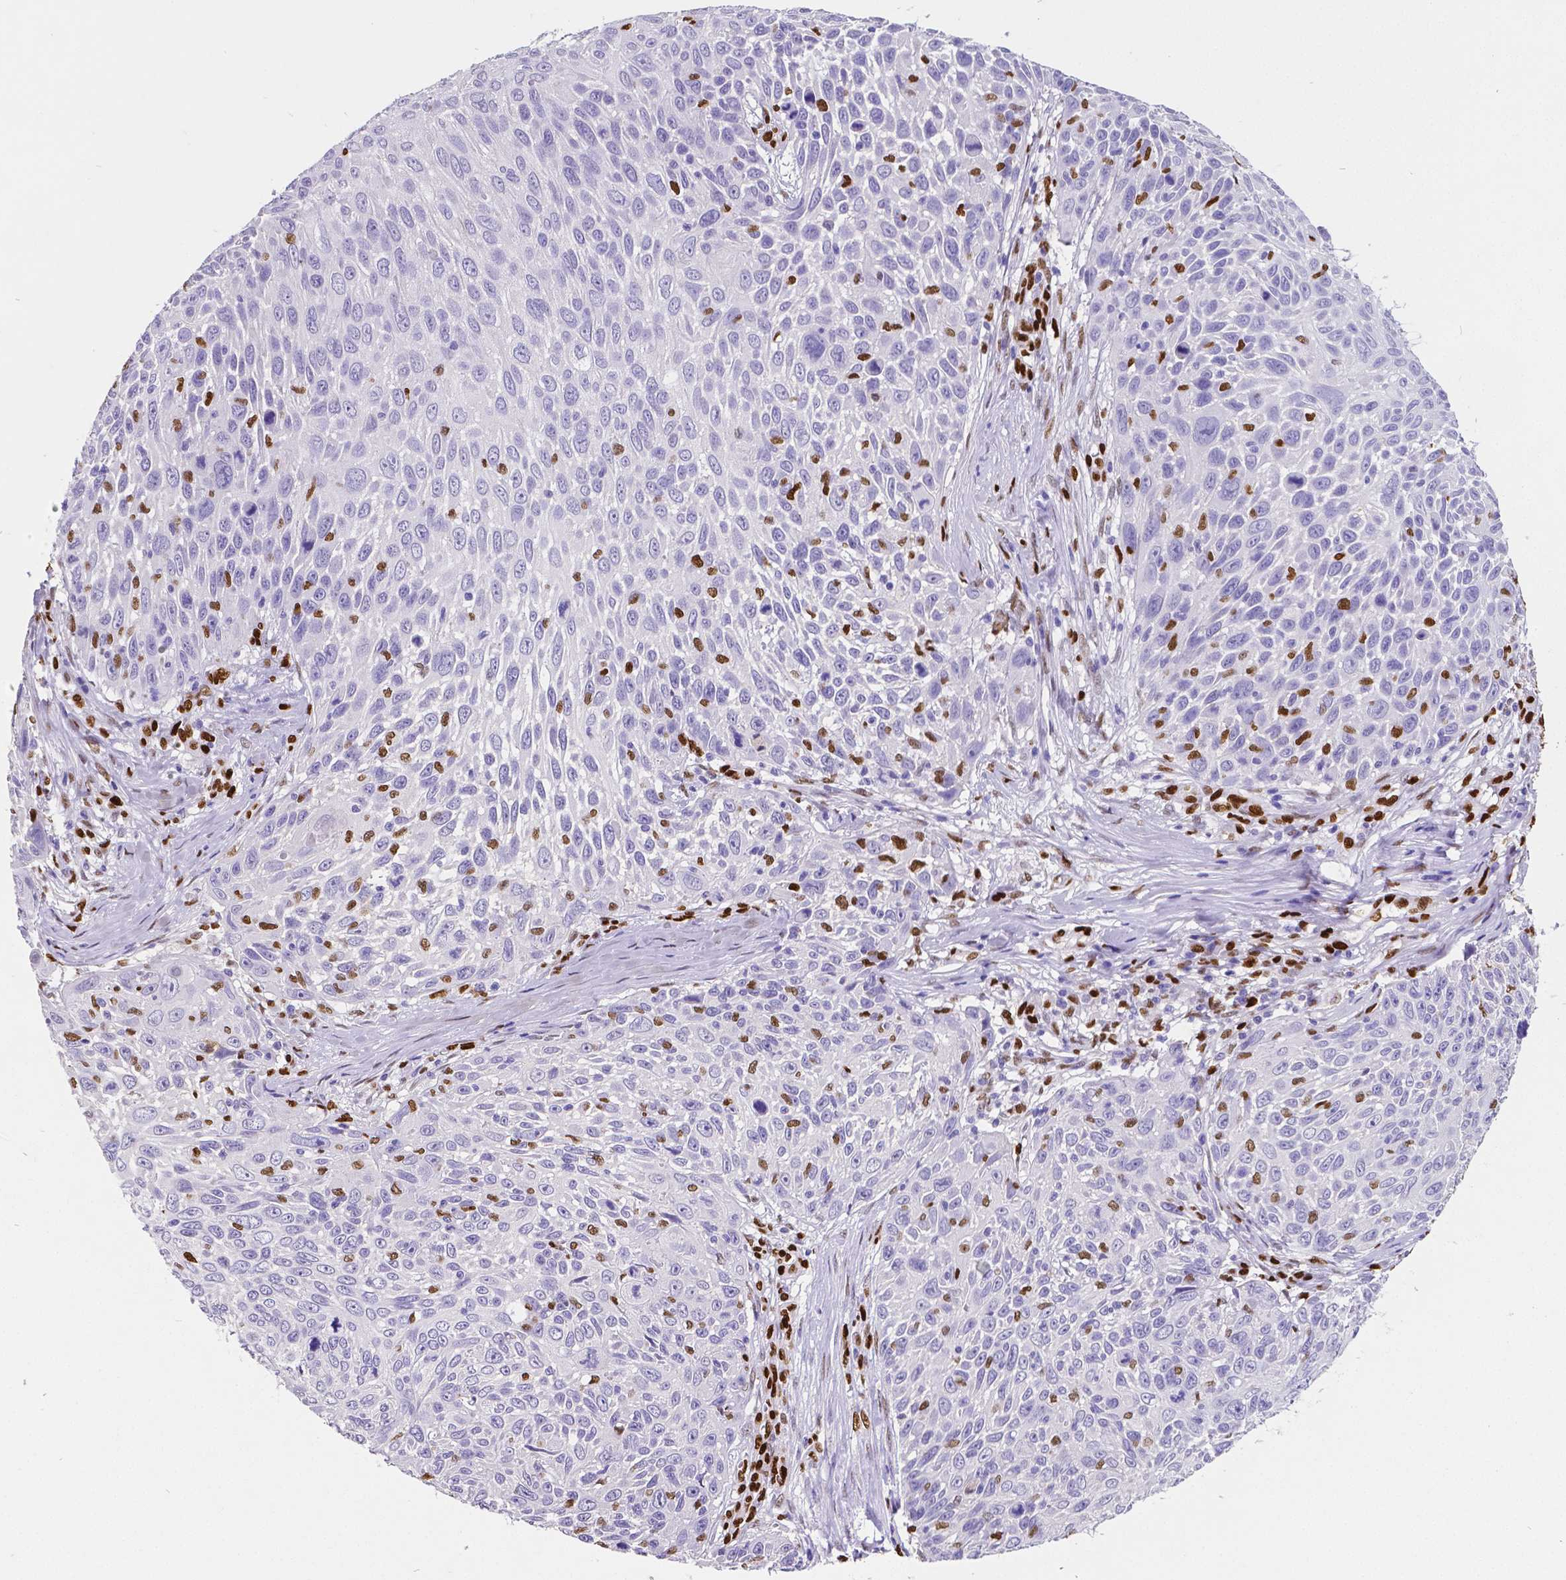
{"staining": {"intensity": "negative", "quantity": "none", "location": "none"}, "tissue": "skin cancer", "cell_type": "Tumor cells", "image_type": "cancer", "snomed": [{"axis": "morphology", "description": "Squamous cell carcinoma, NOS"}, {"axis": "topography", "description": "Skin"}], "caption": "Skin squamous cell carcinoma was stained to show a protein in brown. There is no significant expression in tumor cells. Brightfield microscopy of IHC stained with DAB (brown) and hematoxylin (blue), captured at high magnification.", "gene": "MEF2C", "patient": {"sex": "male", "age": 92}}